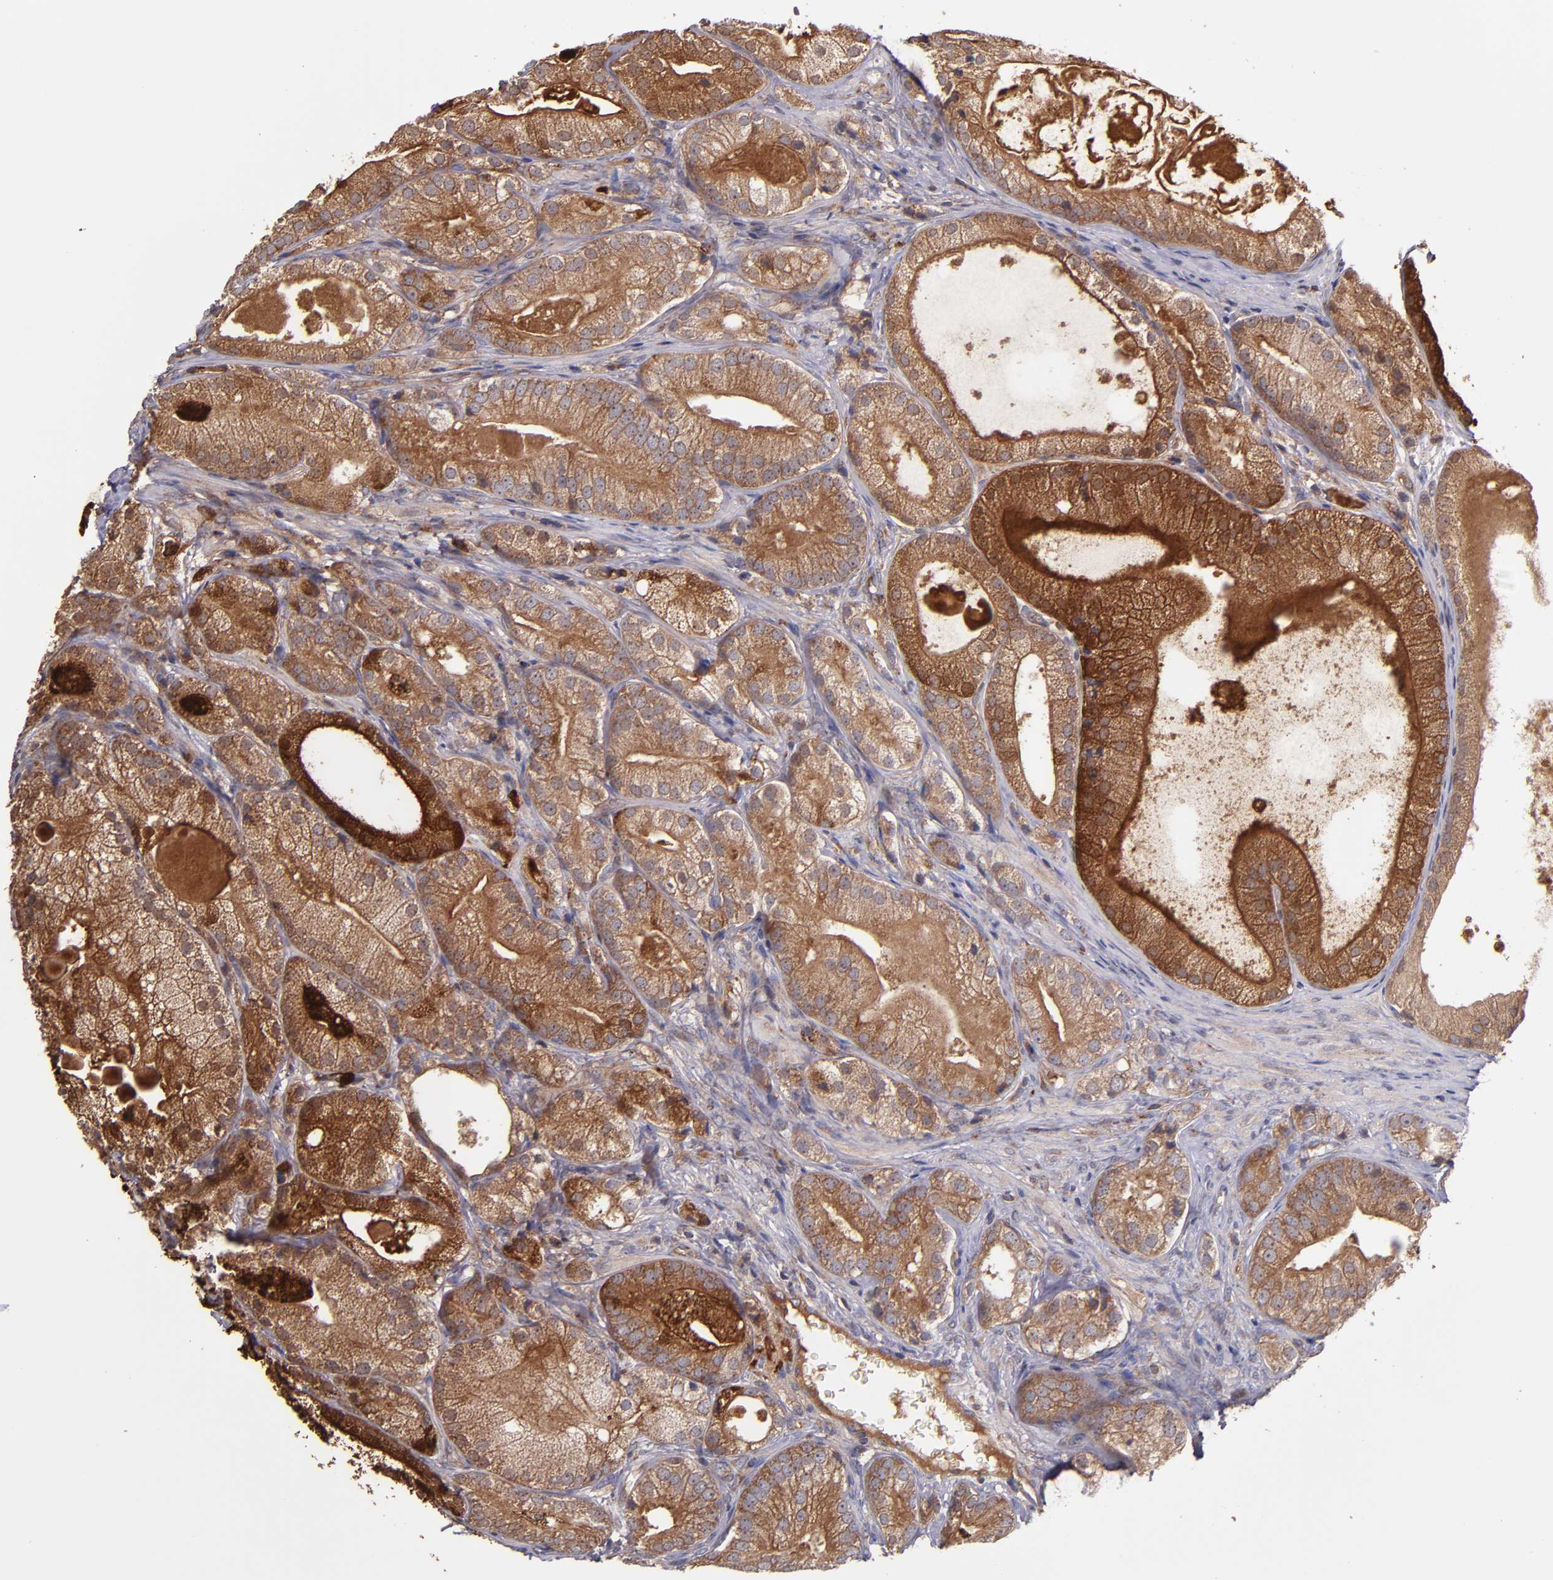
{"staining": {"intensity": "strong", "quantity": ">75%", "location": "cytoplasmic/membranous"}, "tissue": "prostate cancer", "cell_type": "Tumor cells", "image_type": "cancer", "snomed": [{"axis": "morphology", "description": "Adenocarcinoma, Low grade"}, {"axis": "topography", "description": "Prostate"}], "caption": "Immunohistochemistry (IHC) staining of adenocarcinoma (low-grade) (prostate), which reveals high levels of strong cytoplasmic/membranous expression in approximately >75% of tumor cells indicating strong cytoplasmic/membranous protein positivity. The staining was performed using DAB (brown) for protein detection and nuclei were counterstained in hematoxylin (blue).", "gene": "EIF4ENIF1", "patient": {"sex": "male", "age": 69}}